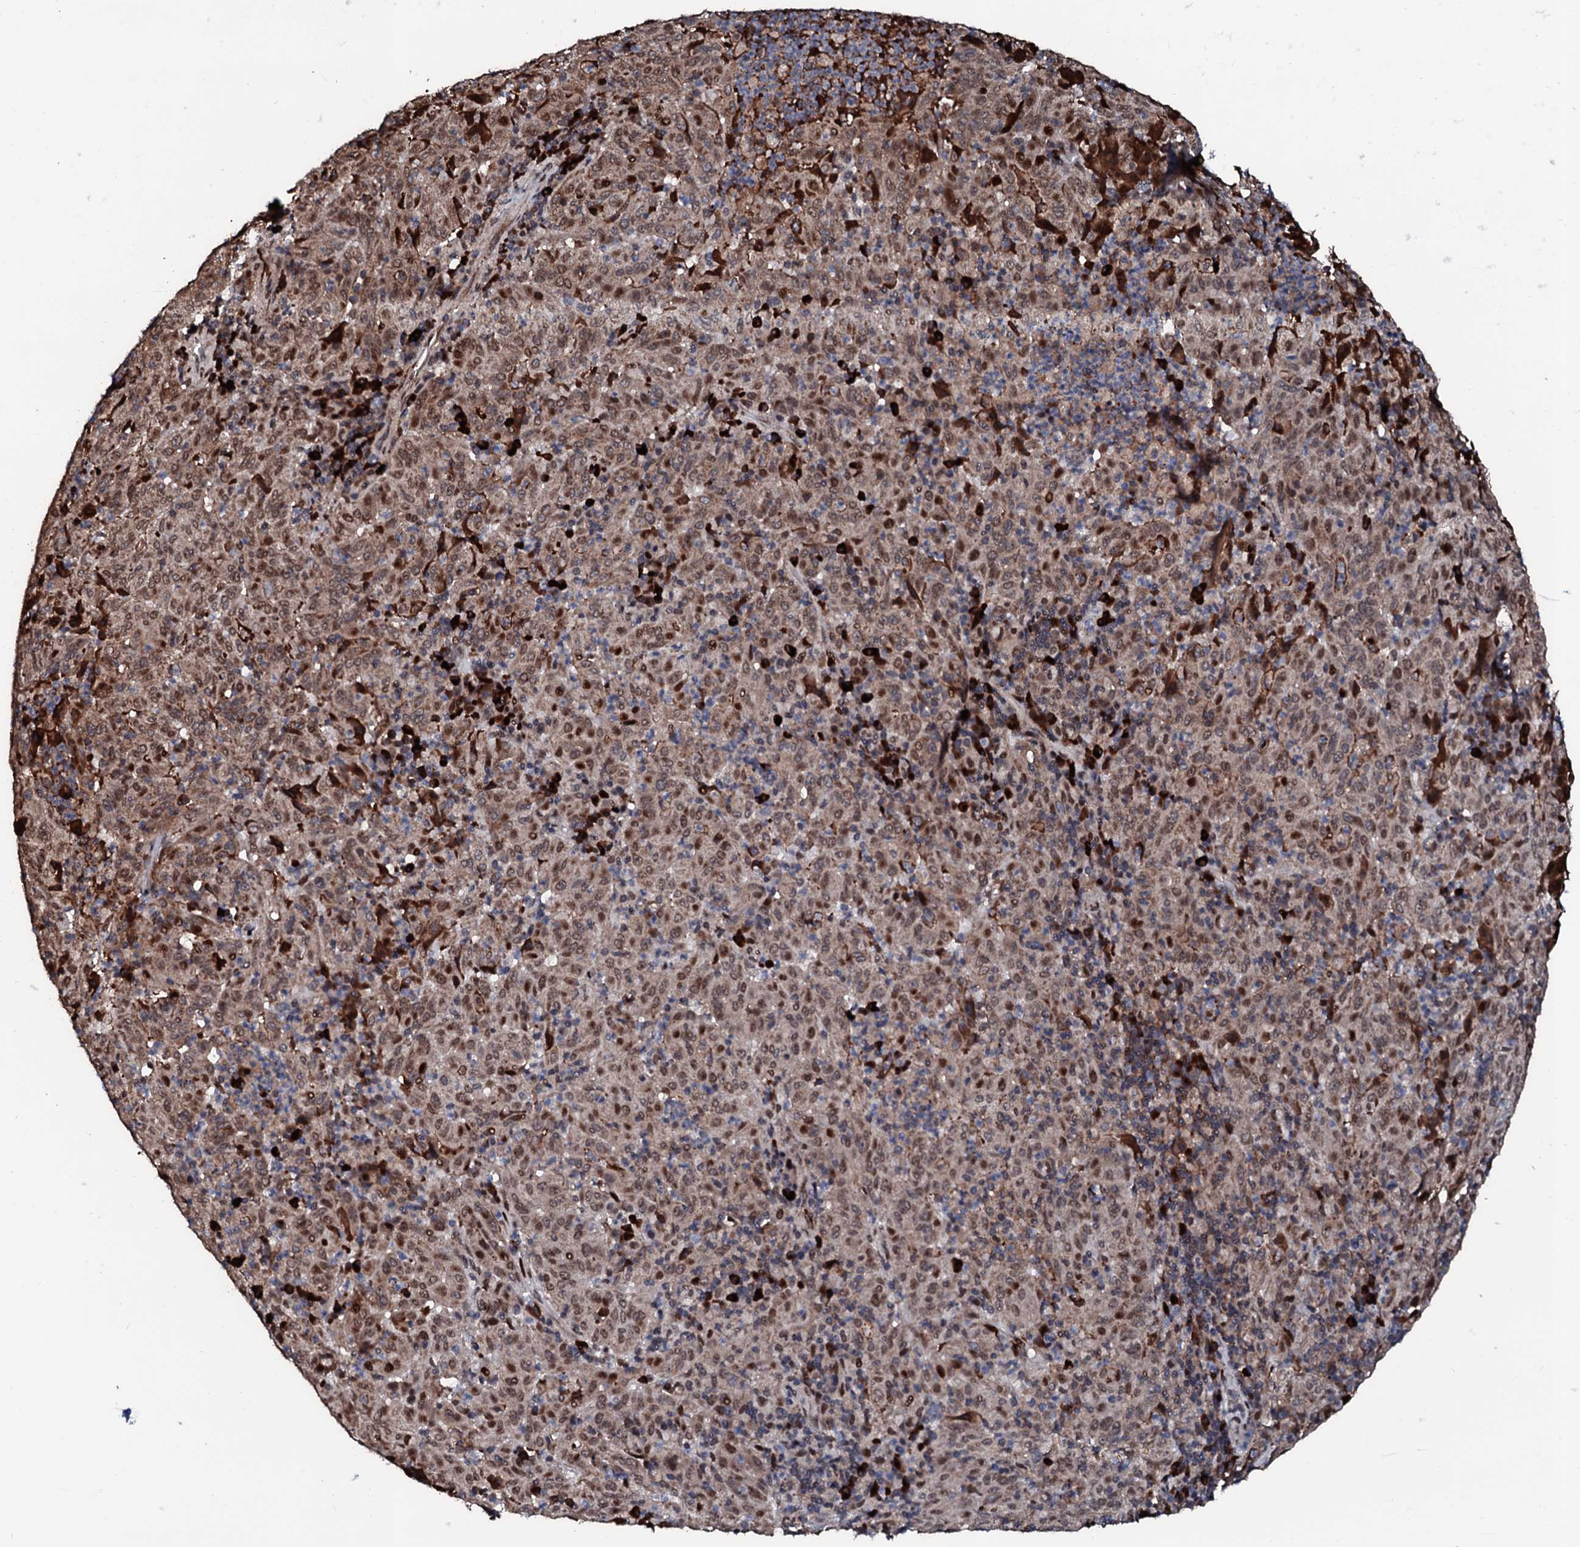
{"staining": {"intensity": "moderate", "quantity": ">75%", "location": "cytoplasmic/membranous,nuclear"}, "tissue": "pancreatic cancer", "cell_type": "Tumor cells", "image_type": "cancer", "snomed": [{"axis": "morphology", "description": "Adenocarcinoma, NOS"}, {"axis": "topography", "description": "Pancreas"}], "caption": "Immunohistochemistry of human pancreatic cancer (adenocarcinoma) displays medium levels of moderate cytoplasmic/membranous and nuclear staining in about >75% of tumor cells.", "gene": "KIF18A", "patient": {"sex": "male", "age": 63}}